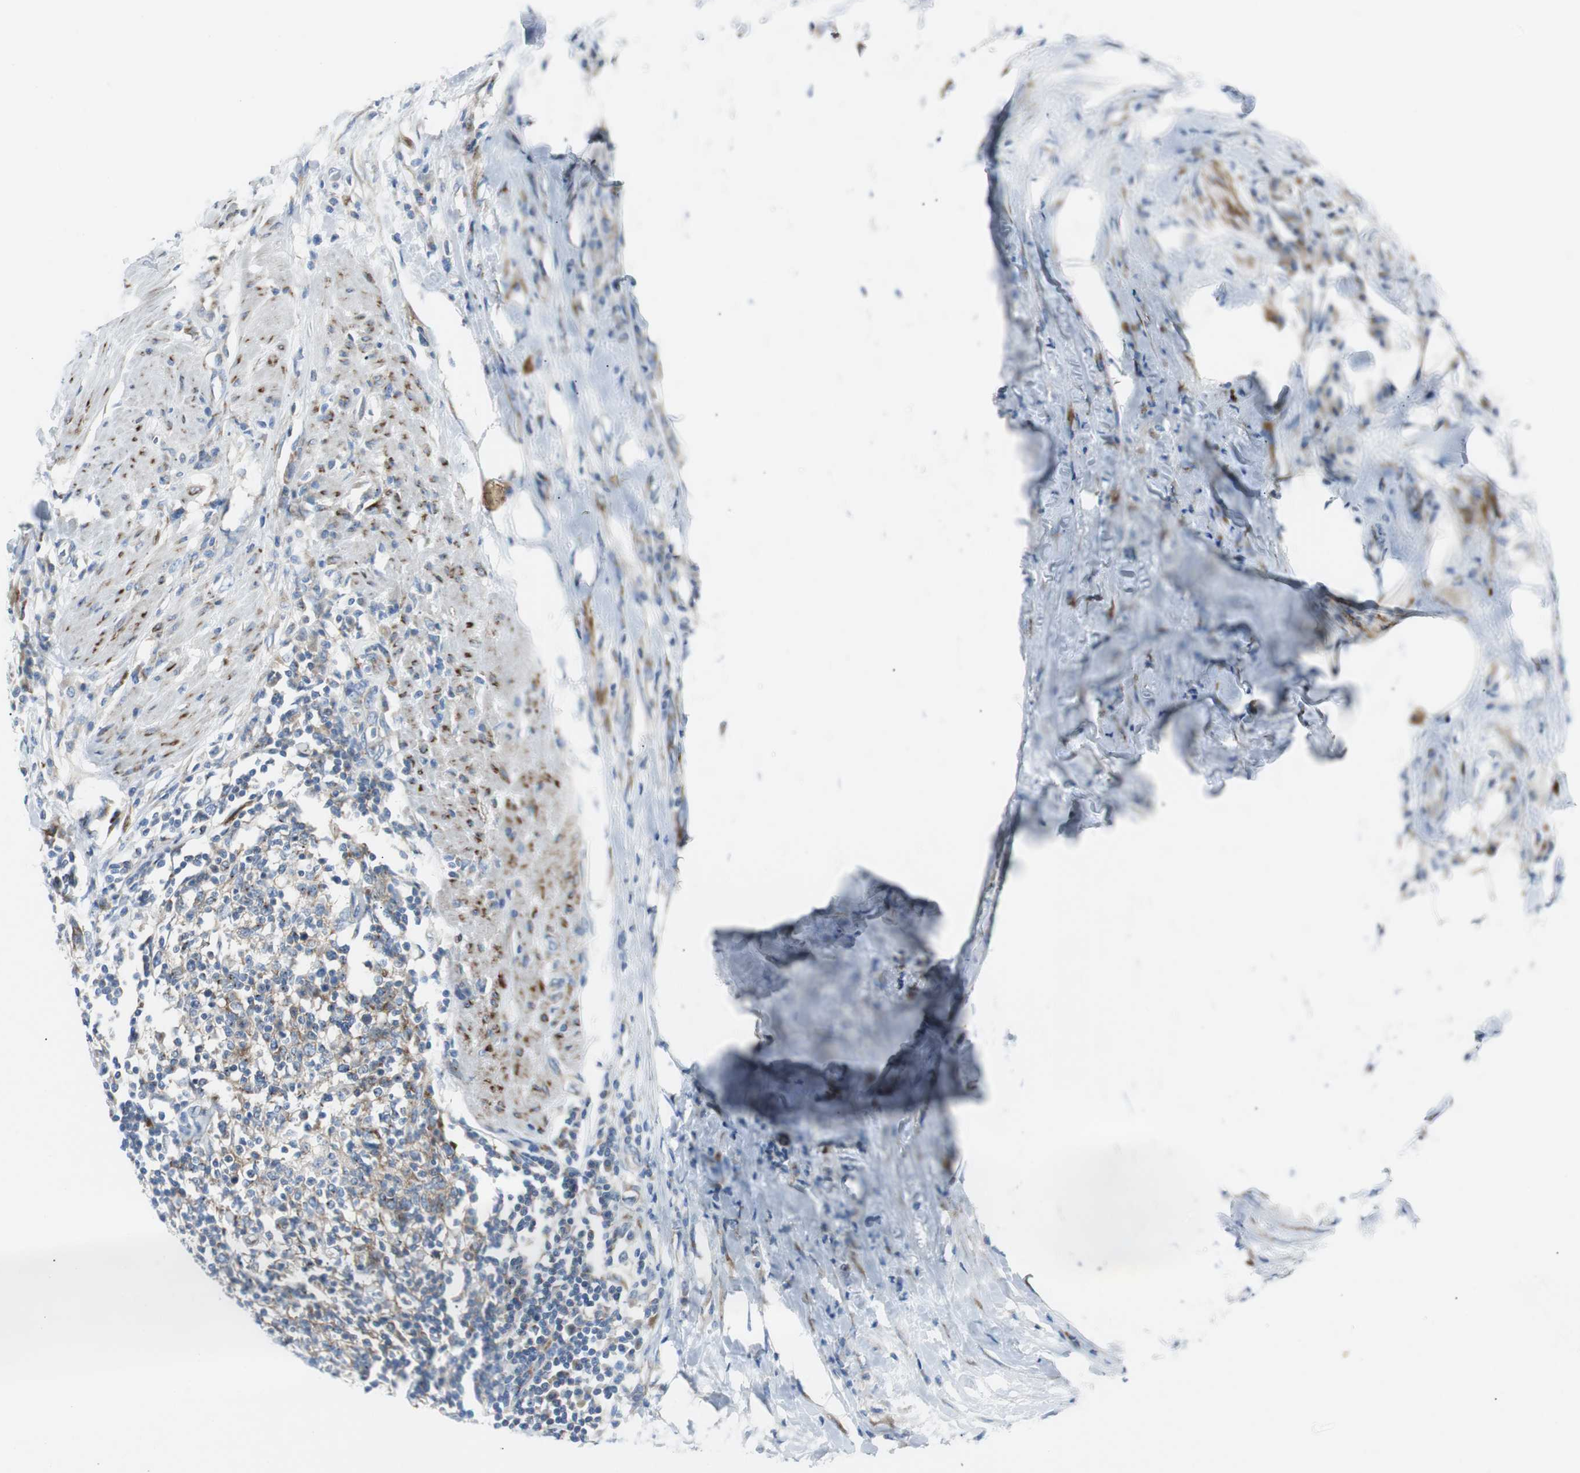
{"staining": {"intensity": "weak", "quantity": ">75%", "location": "cytoplasmic/membranous"}, "tissue": "urothelial cancer", "cell_type": "Tumor cells", "image_type": "cancer", "snomed": [{"axis": "morphology", "description": "Urothelial carcinoma, High grade"}, {"axis": "topography", "description": "Urinary bladder"}], "caption": "Human urothelial cancer stained with a brown dye reveals weak cytoplasmic/membranous positive staining in approximately >75% of tumor cells.", "gene": "BBC3", "patient": {"sex": "male", "age": 61}}